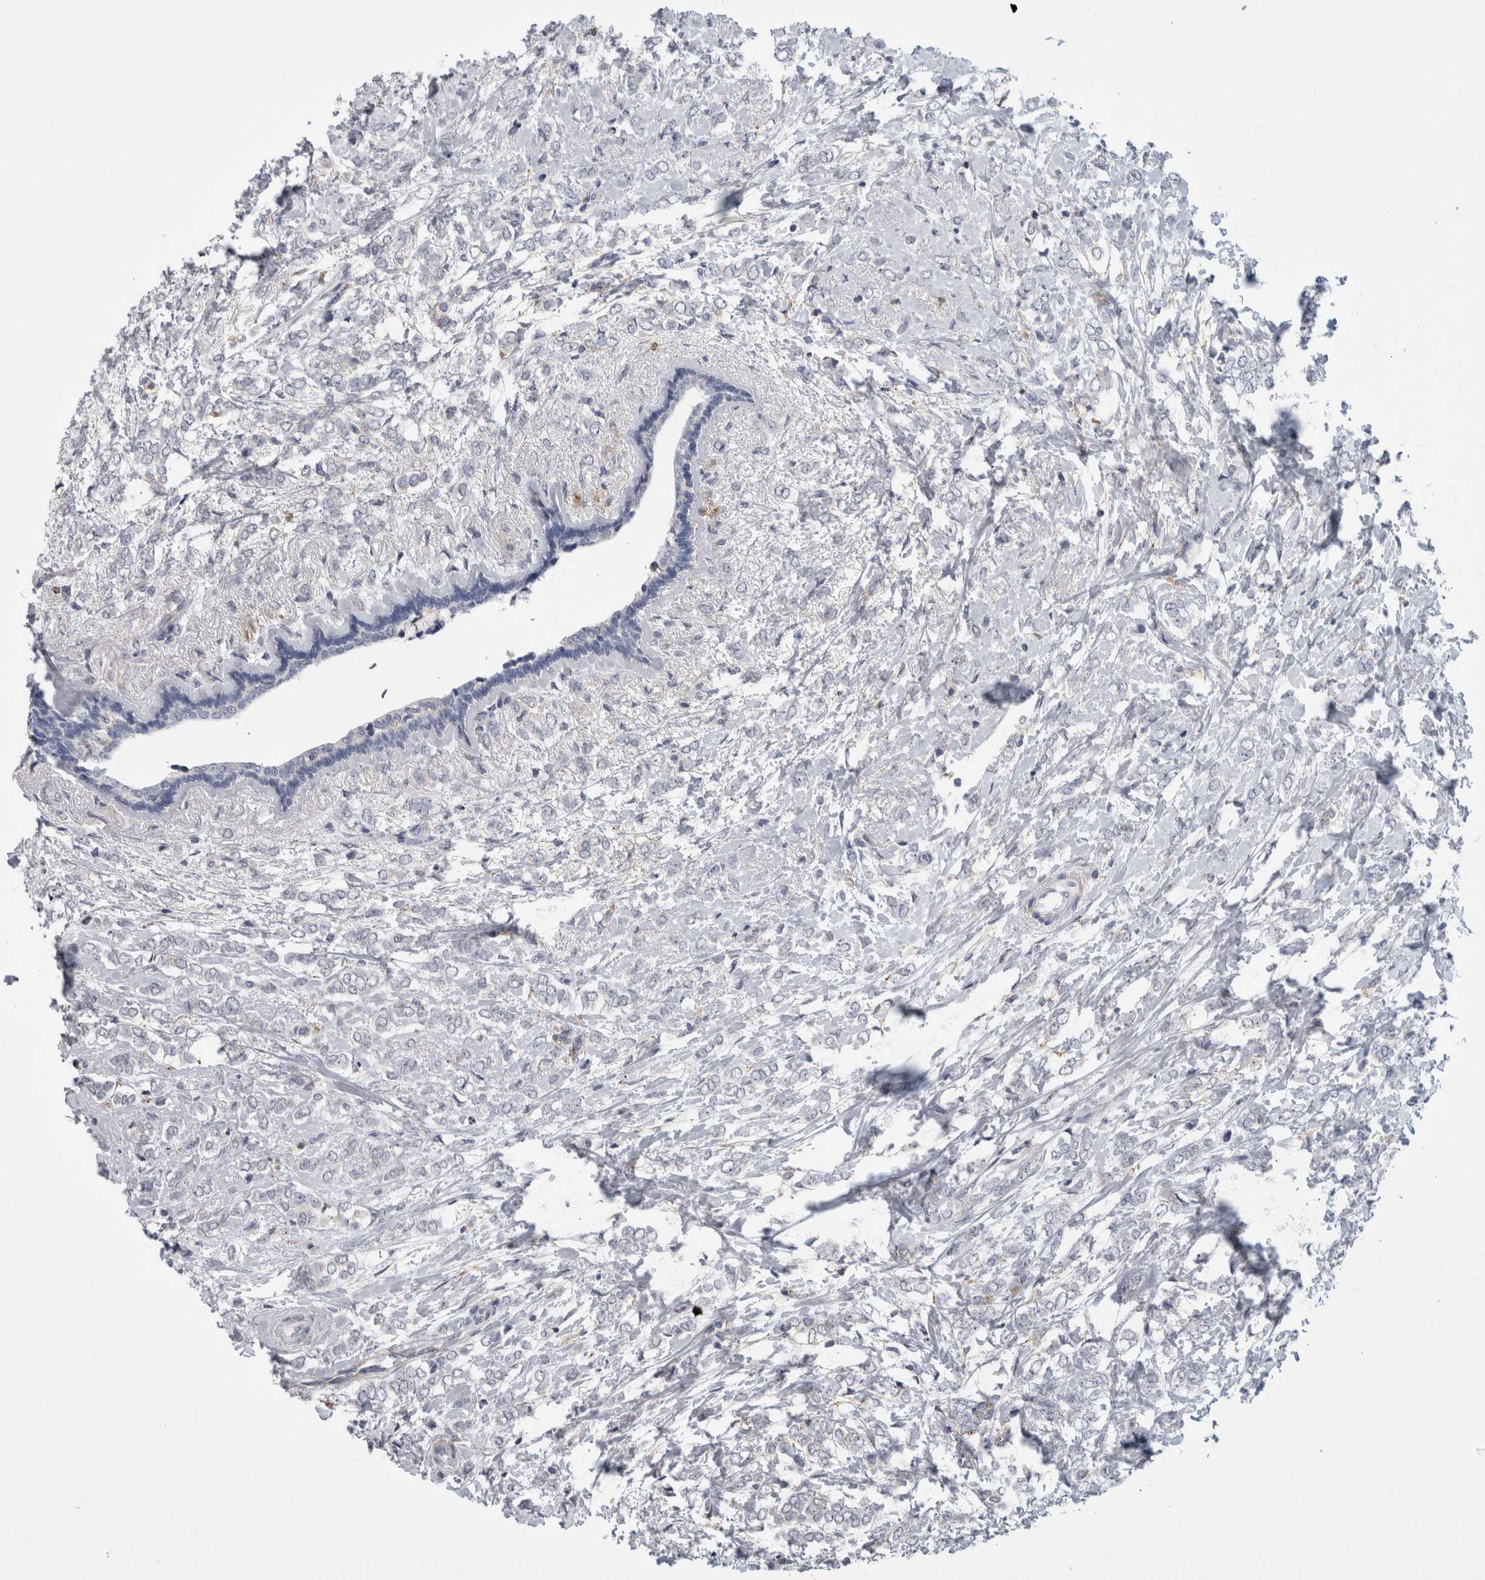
{"staining": {"intensity": "negative", "quantity": "none", "location": "none"}, "tissue": "breast cancer", "cell_type": "Tumor cells", "image_type": "cancer", "snomed": [{"axis": "morphology", "description": "Normal tissue, NOS"}, {"axis": "morphology", "description": "Lobular carcinoma"}, {"axis": "topography", "description": "Breast"}], "caption": "Immunohistochemistry (IHC) micrograph of neoplastic tissue: breast cancer (lobular carcinoma) stained with DAB (3,3'-diaminobenzidine) demonstrates no significant protein positivity in tumor cells. (Immunohistochemistry, brightfield microscopy, high magnification).", "gene": "CD63", "patient": {"sex": "female", "age": 47}}